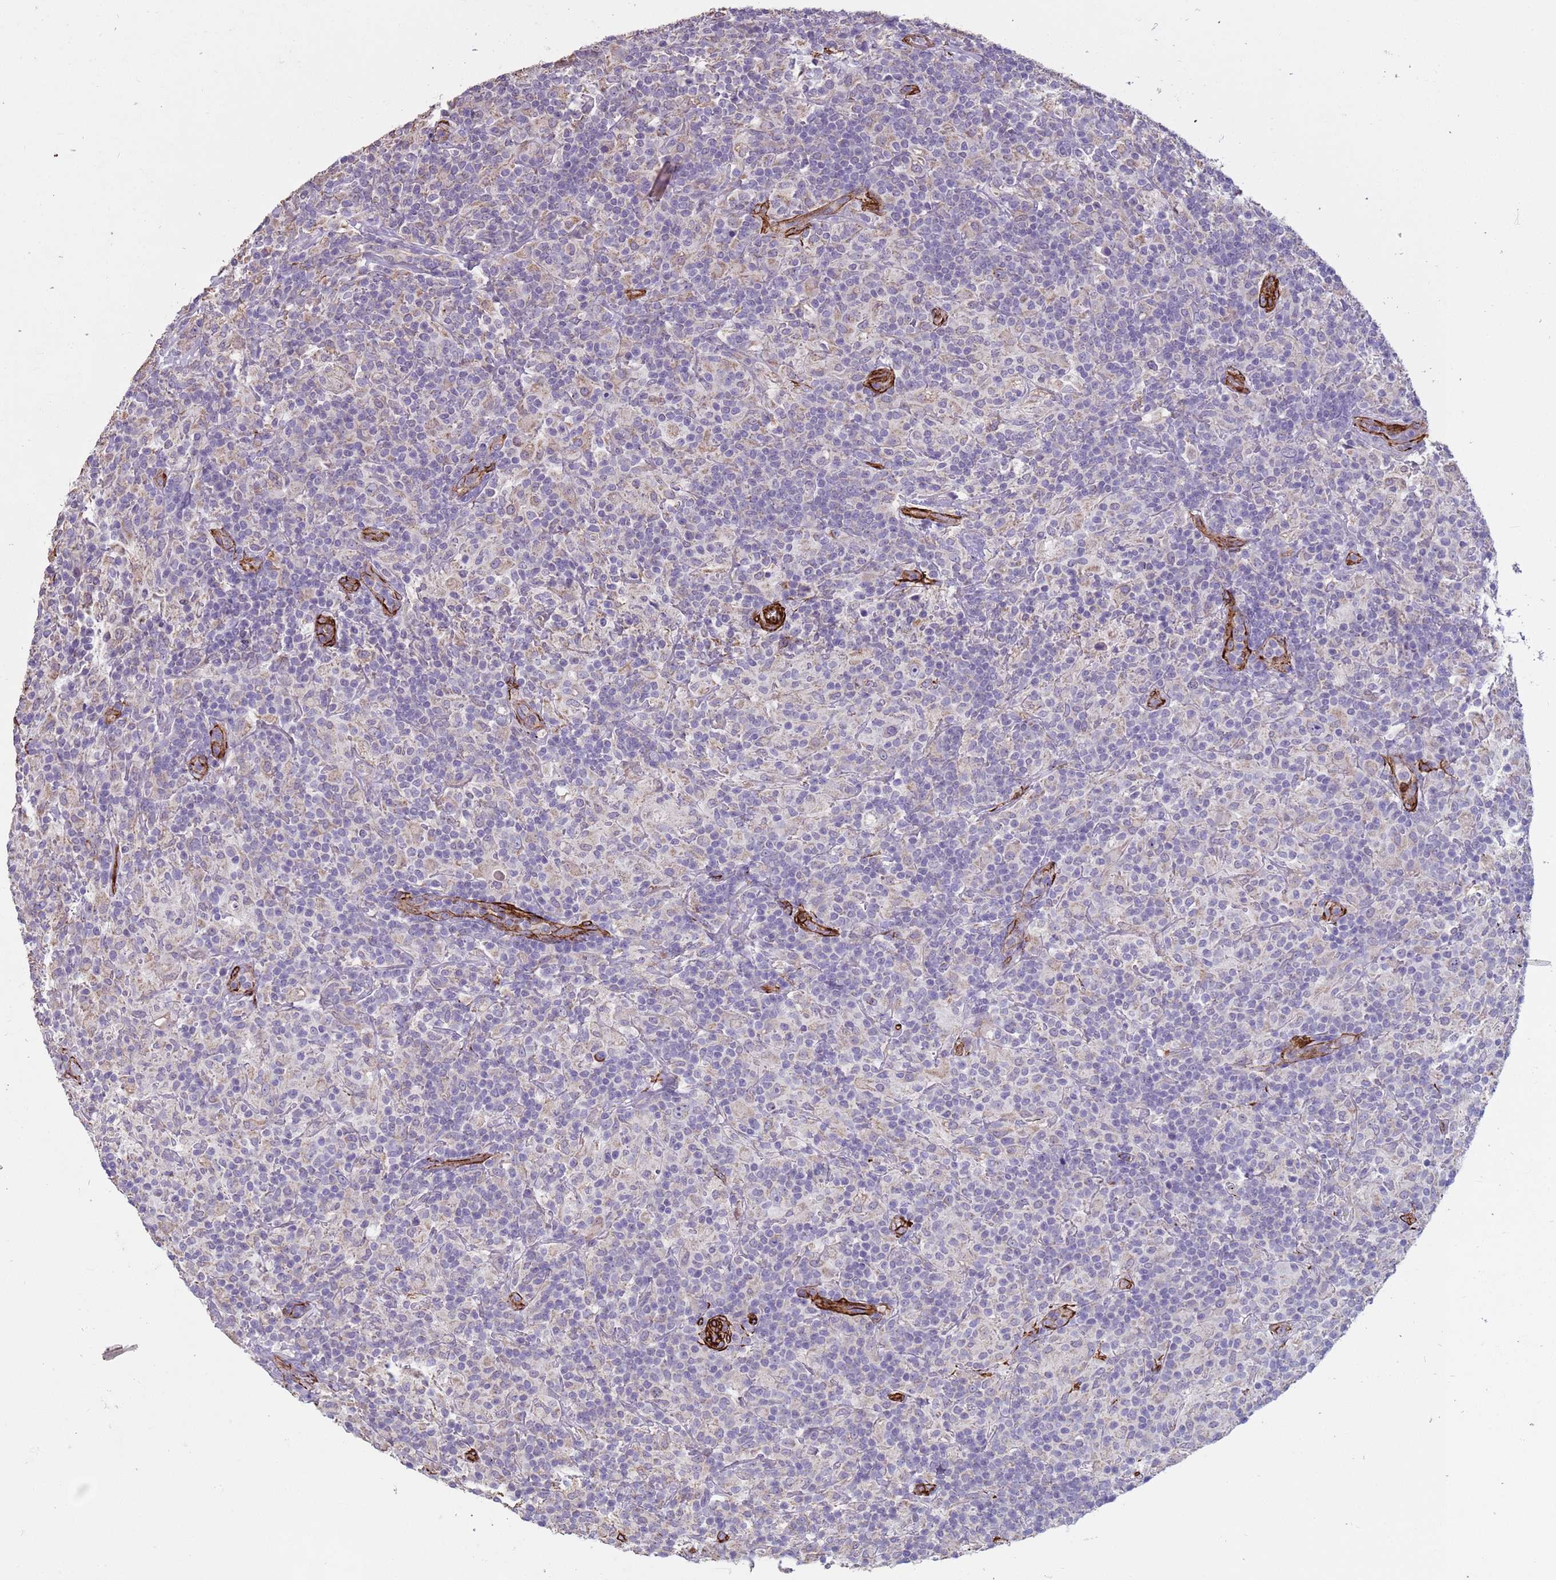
{"staining": {"intensity": "negative", "quantity": "none", "location": "none"}, "tissue": "lymphoma", "cell_type": "Tumor cells", "image_type": "cancer", "snomed": [{"axis": "morphology", "description": "Hodgkin's disease, NOS"}, {"axis": "topography", "description": "Lymph node"}], "caption": "Micrograph shows no protein staining in tumor cells of Hodgkin's disease tissue.", "gene": "GASK1A", "patient": {"sex": "male", "age": 70}}